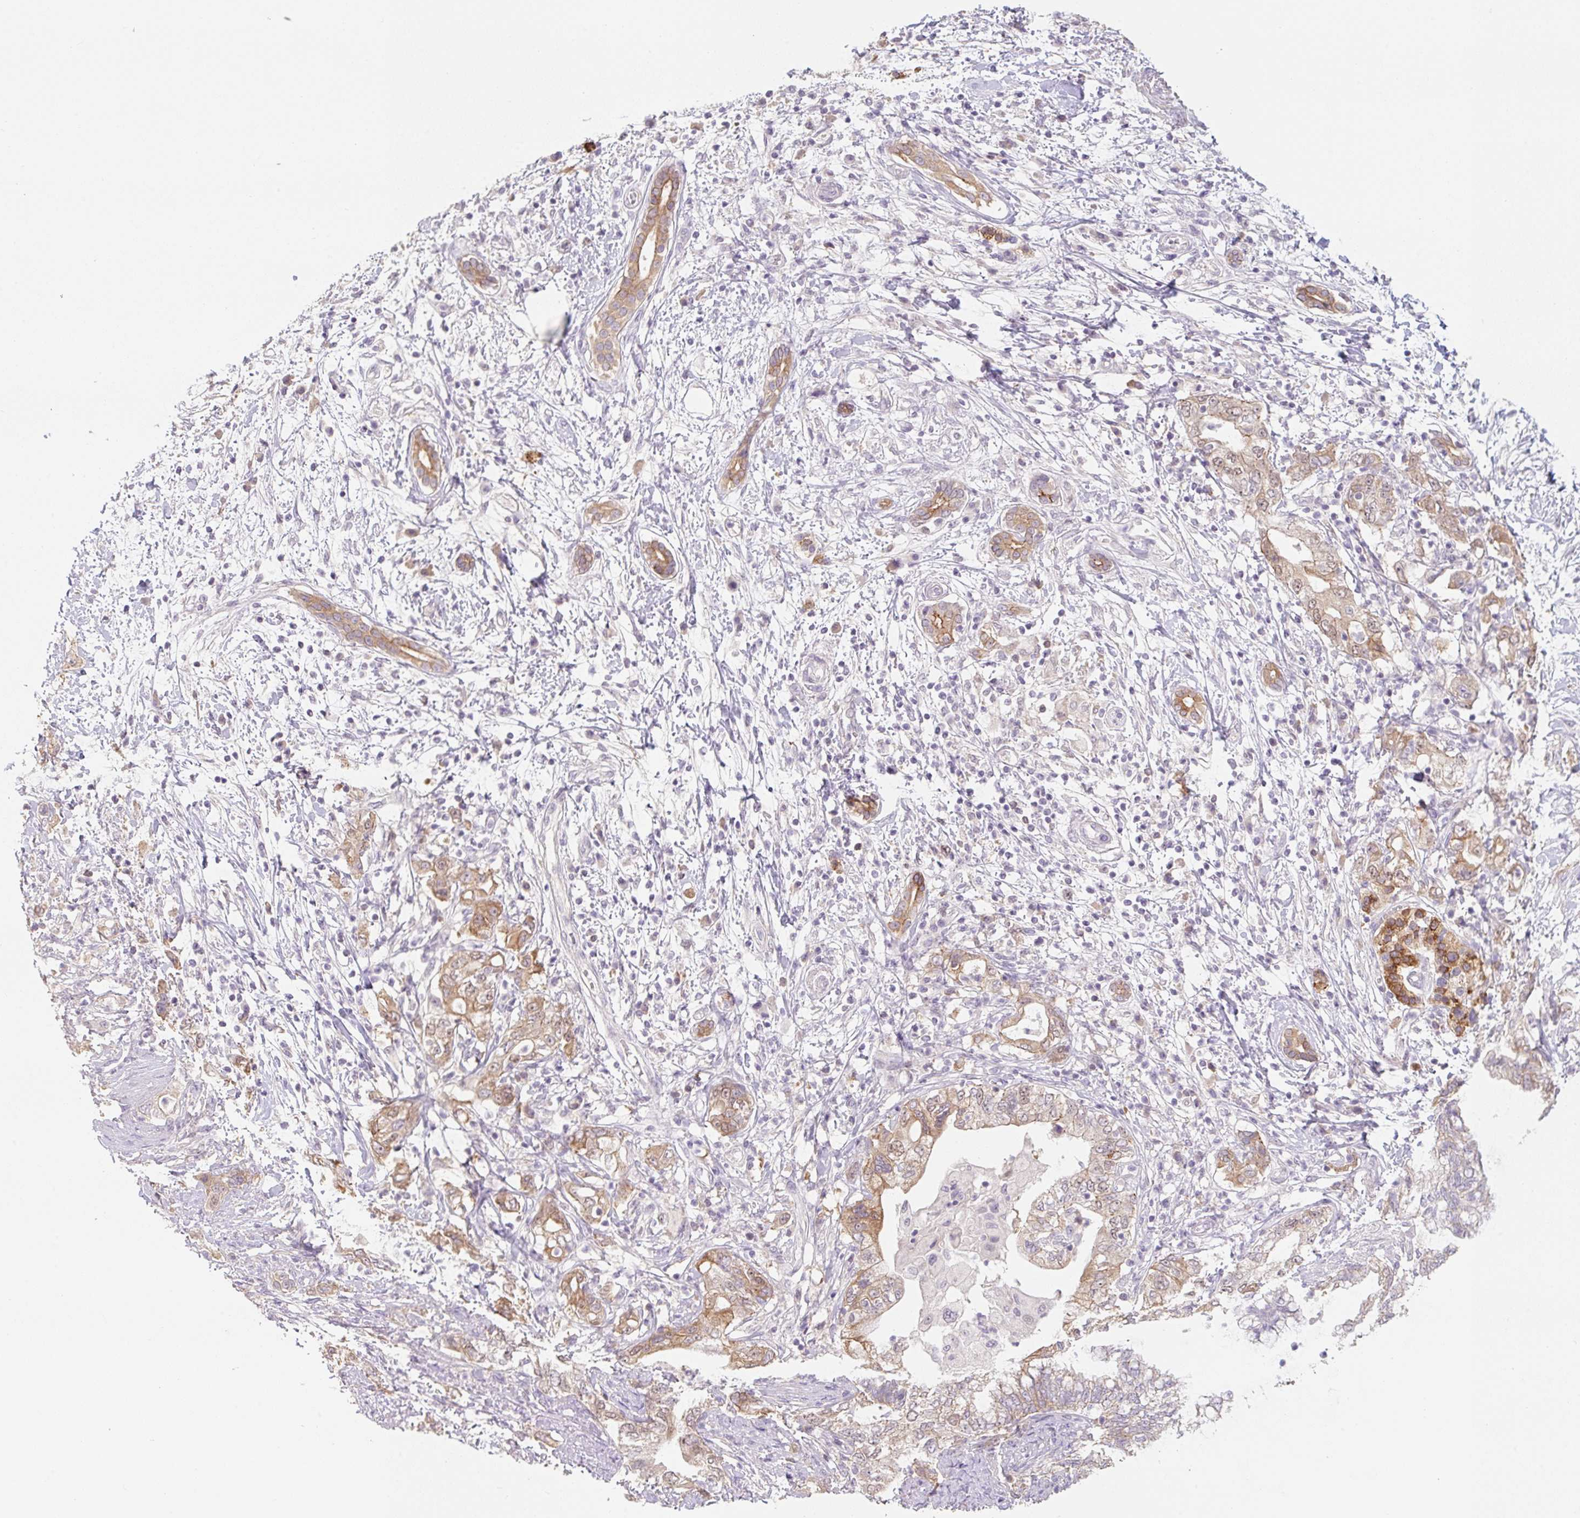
{"staining": {"intensity": "moderate", "quantity": ">75%", "location": "cytoplasmic/membranous"}, "tissue": "pancreatic cancer", "cell_type": "Tumor cells", "image_type": "cancer", "snomed": [{"axis": "morphology", "description": "Adenocarcinoma, NOS"}, {"axis": "topography", "description": "Pancreas"}], "caption": "Adenocarcinoma (pancreatic) stained with DAB (3,3'-diaminobenzidine) immunohistochemistry reveals medium levels of moderate cytoplasmic/membranous expression in about >75% of tumor cells. (Brightfield microscopy of DAB IHC at high magnification).", "gene": "MIA2", "patient": {"sex": "female", "age": 73}}